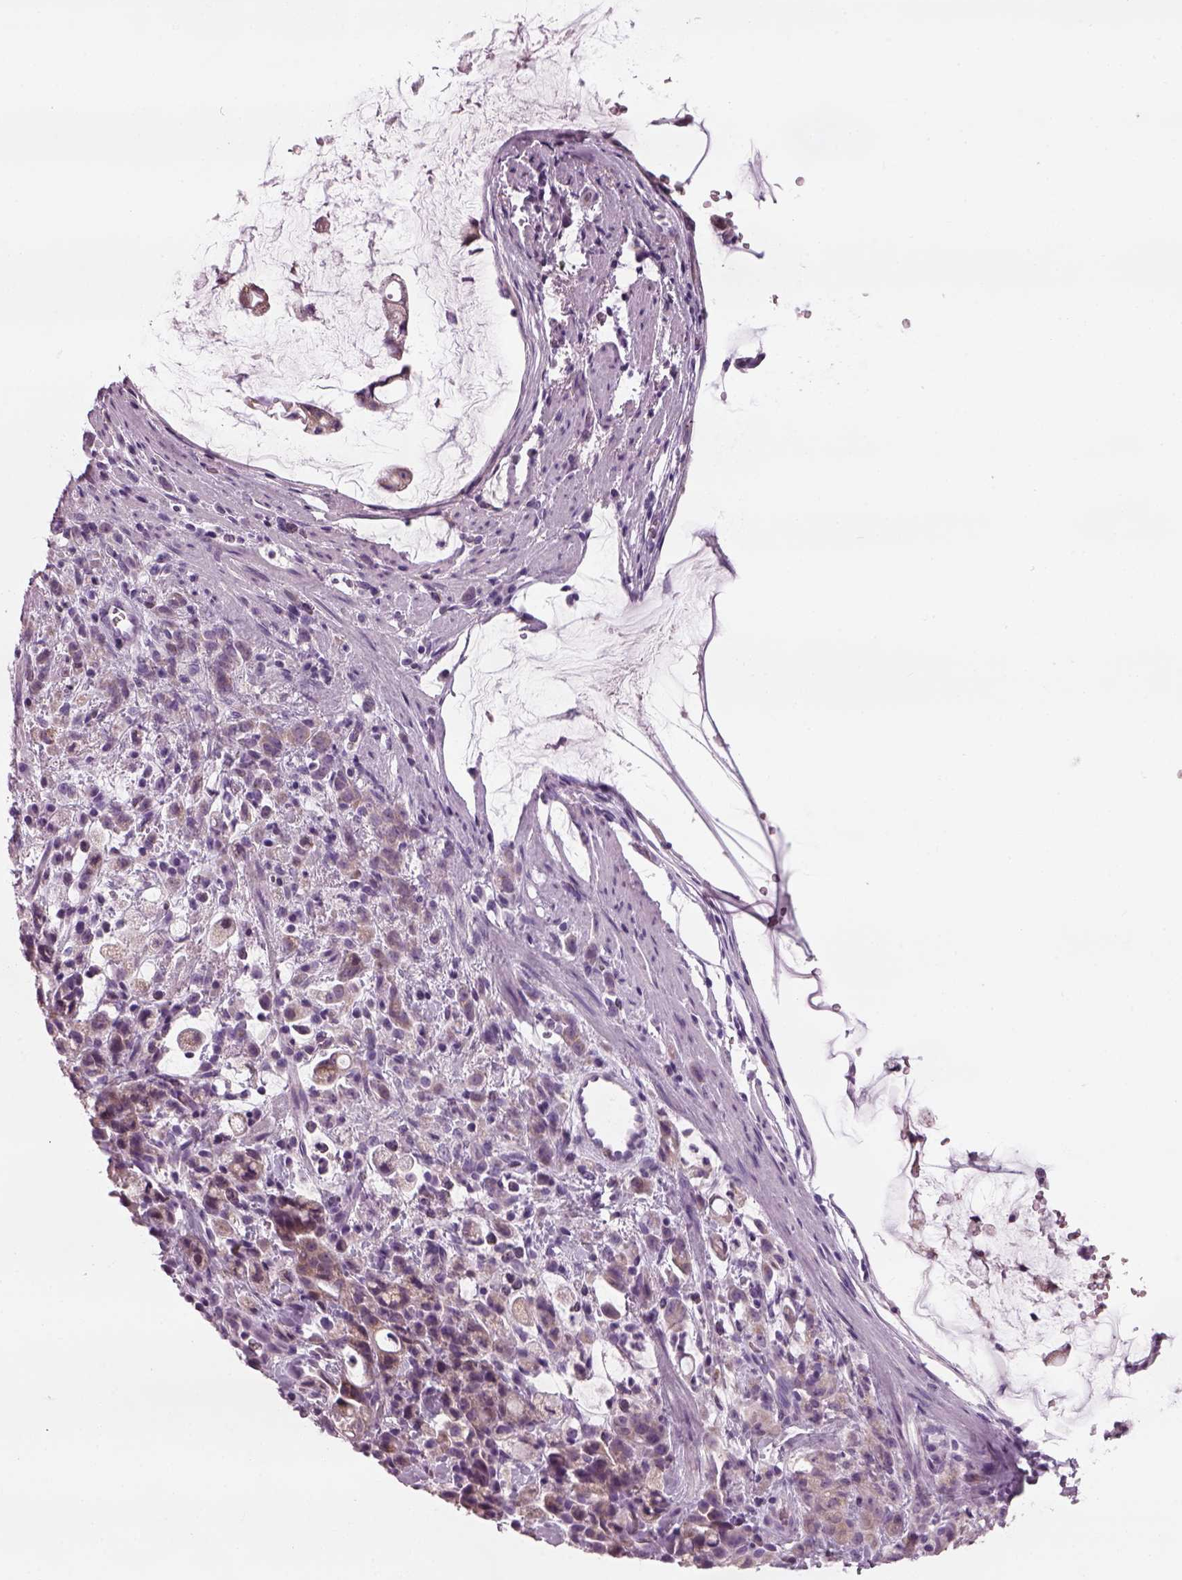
{"staining": {"intensity": "moderate", "quantity": ">75%", "location": "cytoplasmic/membranous"}, "tissue": "stomach cancer", "cell_type": "Tumor cells", "image_type": "cancer", "snomed": [{"axis": "morphology", "description": "Adenocarcinoma, NOS"}, {"axis": "topography", "description": "Stomach"}], "caption": "Protein analysis of stomach adenocarcinoma tissue displays moderate cytoplasmic/membranous staining in approximately >75% of tumor cells. (Stains: DAB (3,3'-diaminobenzidine) in brown, nuclei in blue, Microscopy: brightfield microscopy at high magnification).", "gene": "PRR9", "patient": {"sex": "female", "age": 60}}